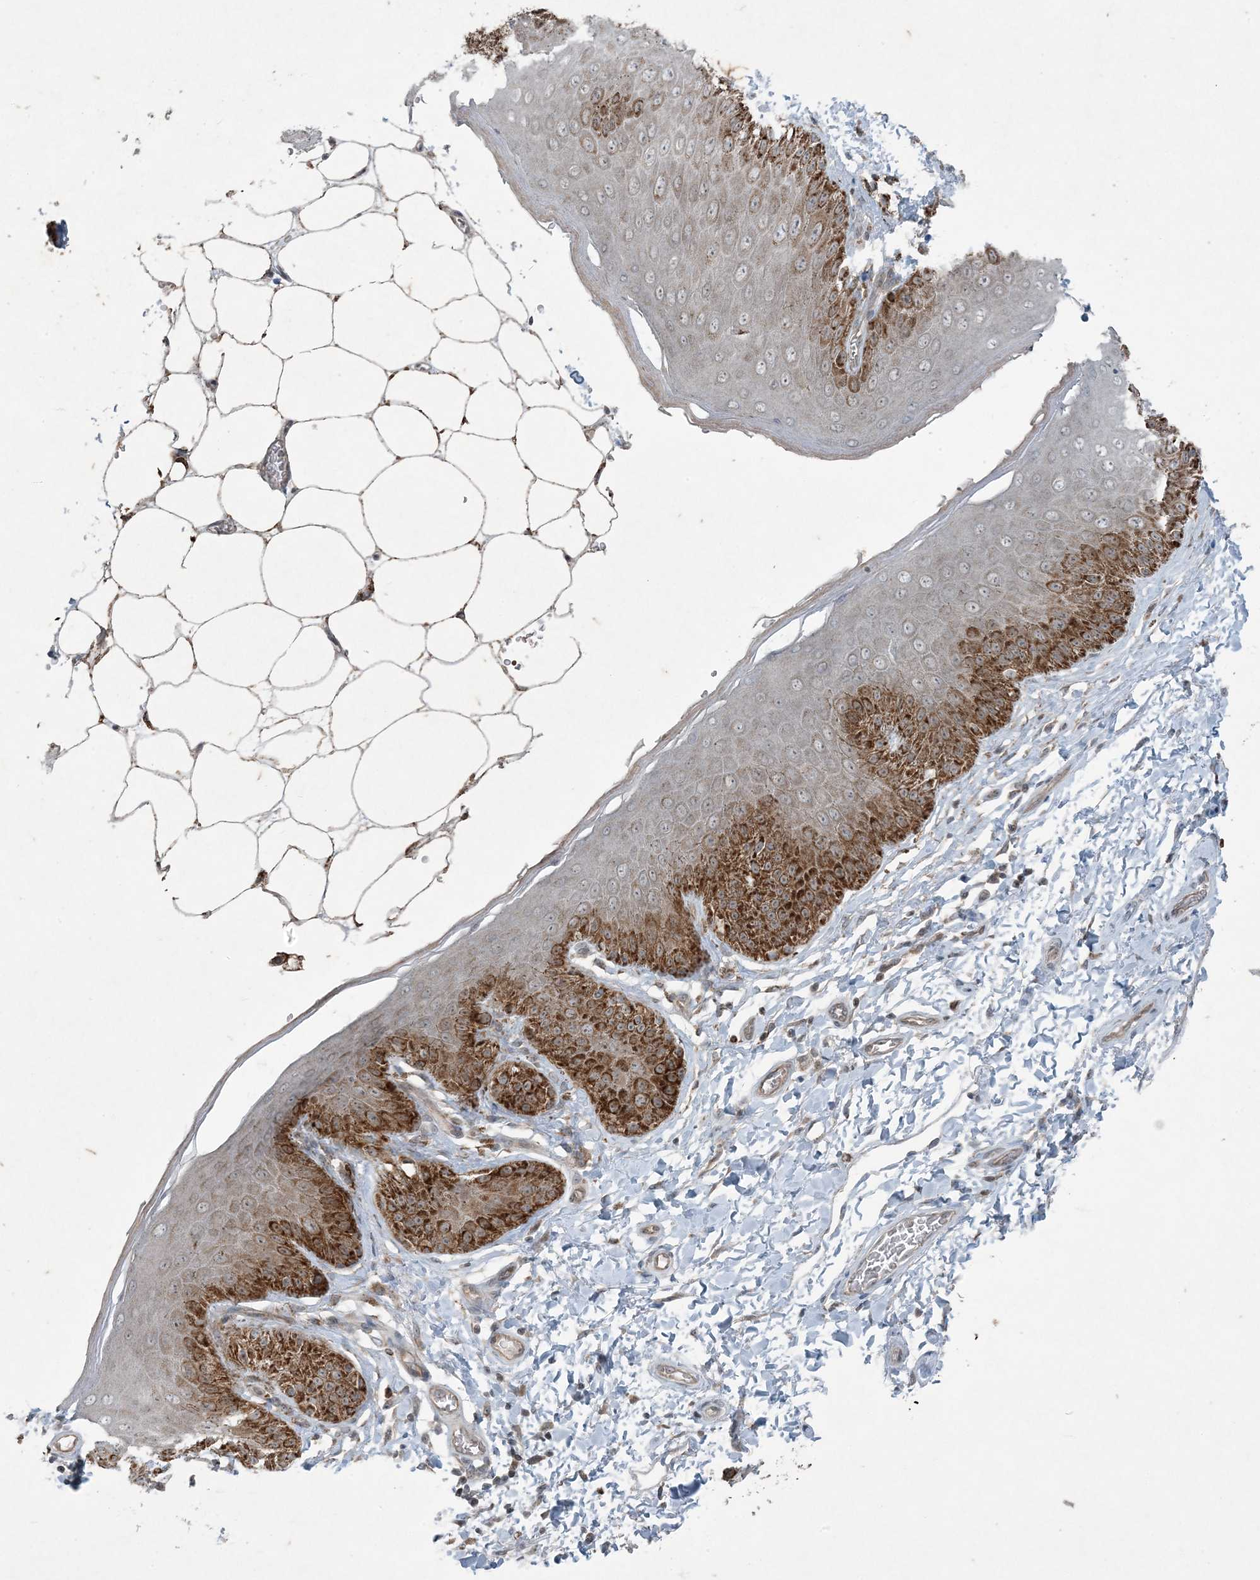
{"staining": {"intensity": "strong", "quantity": "25%-75%", "location": "cytoplasmic/membranous"}, "tissue": "skin", "cell_type": "Epidermal cells", "image_type": "normal", "snomed": [{"axis": "morphology", "description": "Normal tissue, NOS"}, {"axis": "topography", "description": "Anal"}], "caption": "Immunohistochemical staining of benign skin exhibits 25%-75% levels of strong cytoplasmic/membranous protein expression in approximately 25%-75% of epidermal cells. The staining is performed using DAB (3,3'-diaminobenzidine) brown chromogen to label protein expression. The nuclei are counter-stained blue using hematoxylin.", "gene": "PC", "patient": {"sex": "male", "age": 44}}